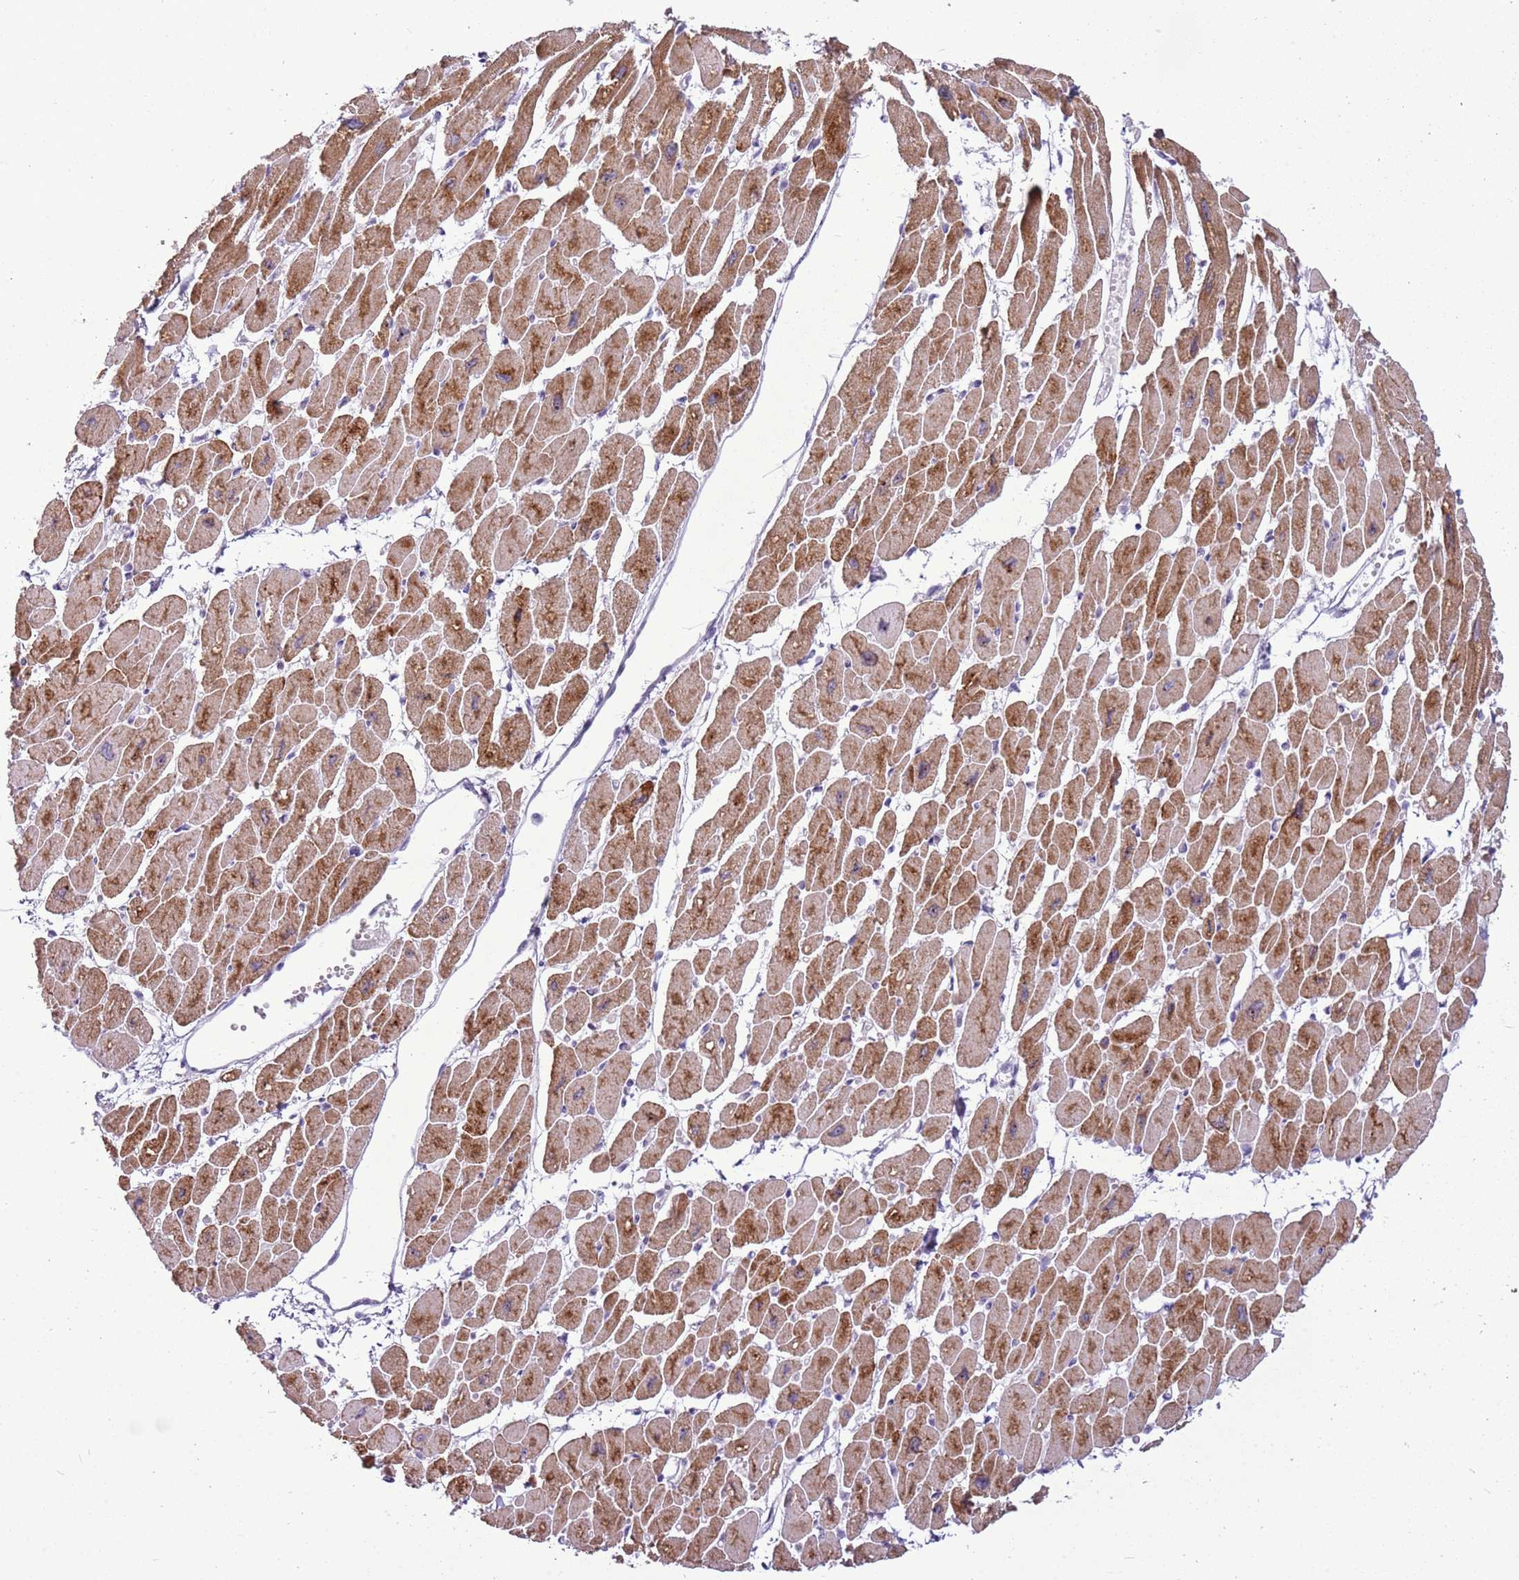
{"staining": {"intensity": "moderate", "quantity": ">75%", "location": "cytoplasmic/membranous"}, "tissue": "heart muscle", "cell_type": "Cardiomyocytes", "image_type": "normal", "snomed": [{"axis": "morphology", "description": "Normal tissue, NOS"}, {"axis": "topography", "description": "Heart"}], "caption": "Immunohistochemistry (IHC) photomicrograph of unremarkable heart muscle stained for a protein (brown), which shows medium levels of moderate cytoplasmic/membranous staining in about >75% of cardiomyocytes.", "gene": "RPL3L", "patient": {"sex": "female", "age": 54}}